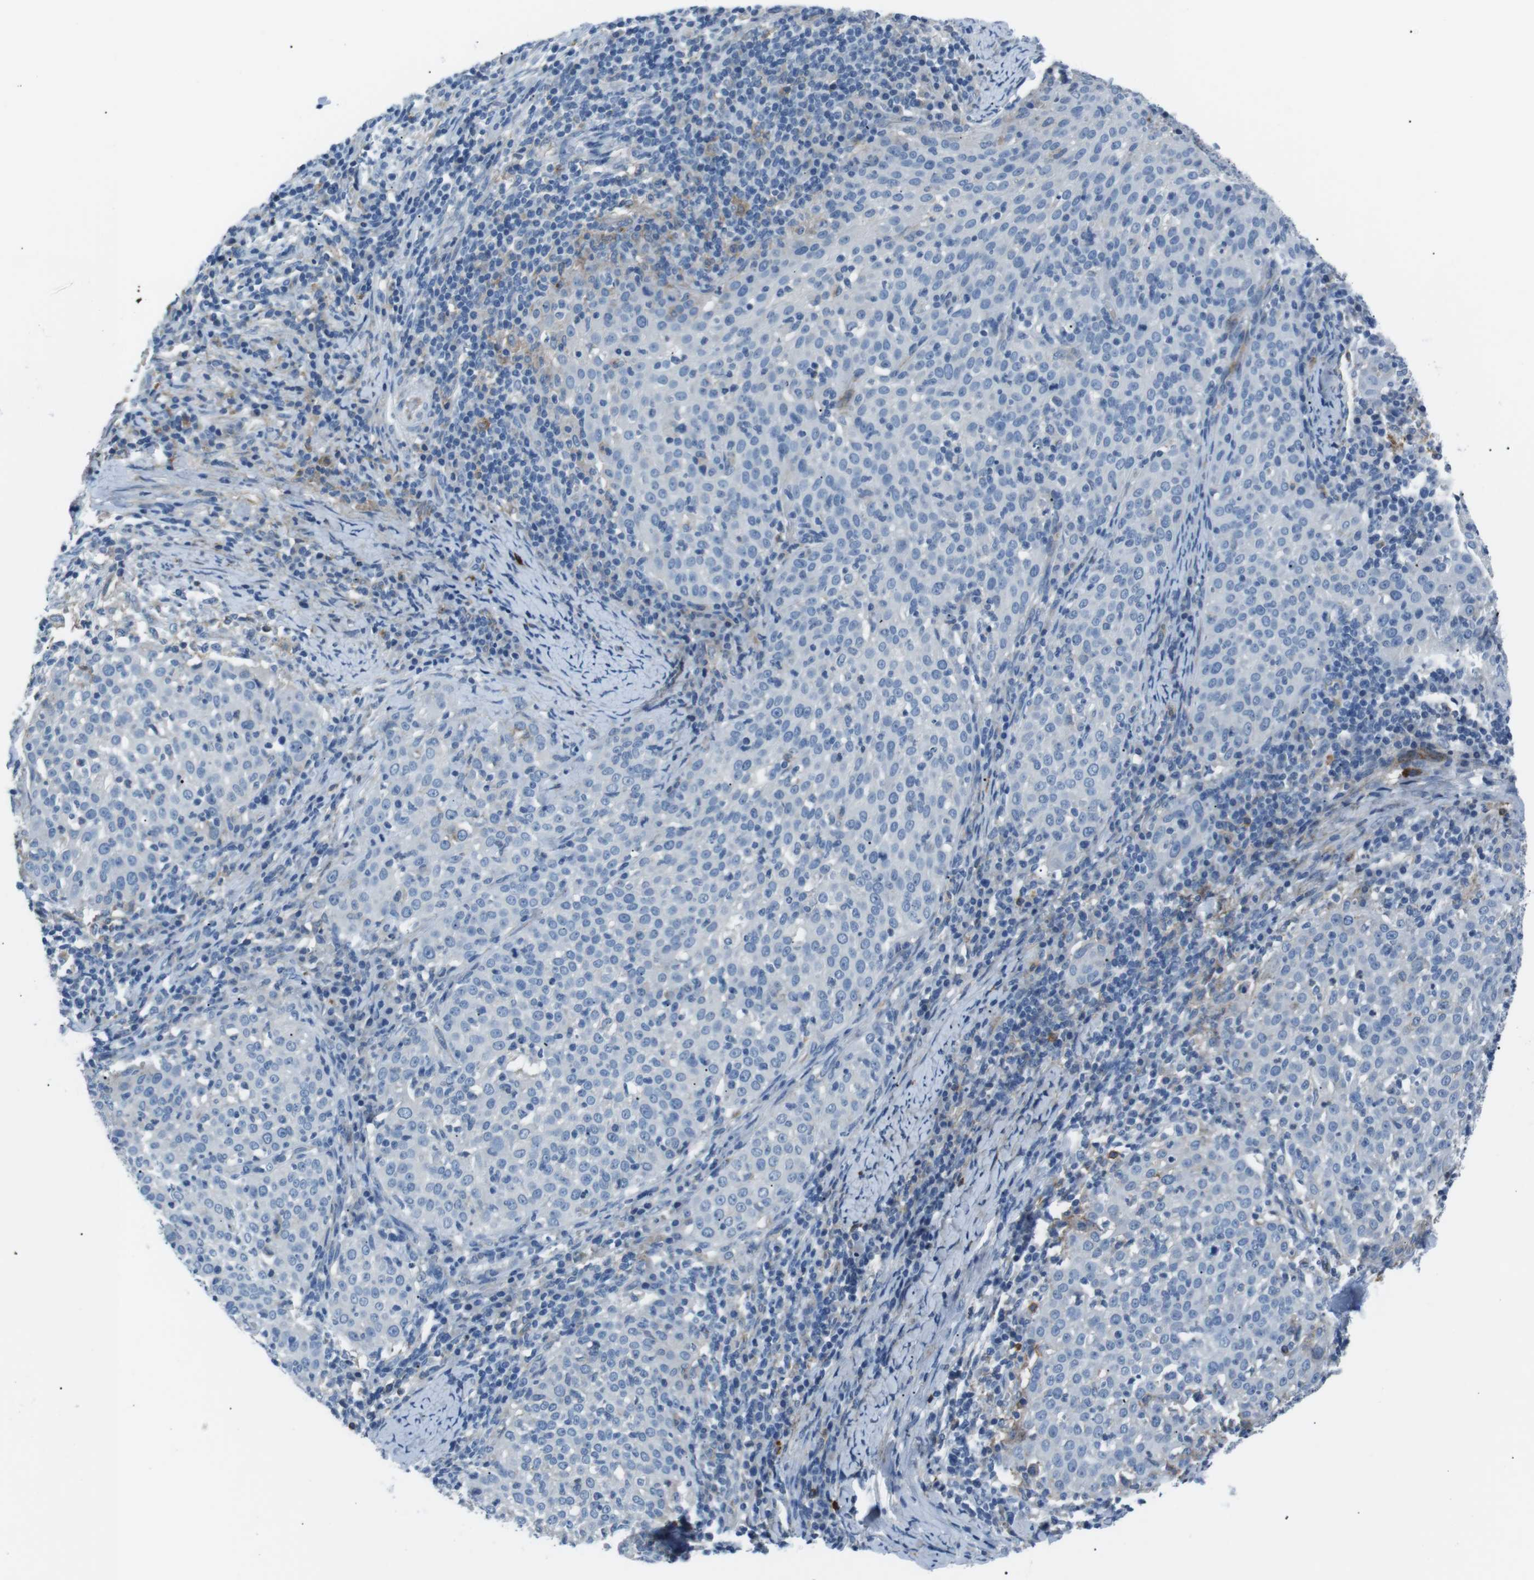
{"staining": {"intensity": "negative", "quantity": "none", "location": "none"}, "tissue": "cervical cancer", "cell_type": "Tumor cells", "image_type": "cancer", "snomed": [{"axis": "morphology", "description": "Squamous cell carcinoma, NOS"}, {"axis": "topography", "description": "Cervix"}], "caption": "The IHC image has no significant expression in tumor cells of cervical cancer tissue. (DAB immunohistochemistry with hematoxylin counter stain).", "gene": "CSF2RA", "patient": {"sex": "female", "age": 51}}